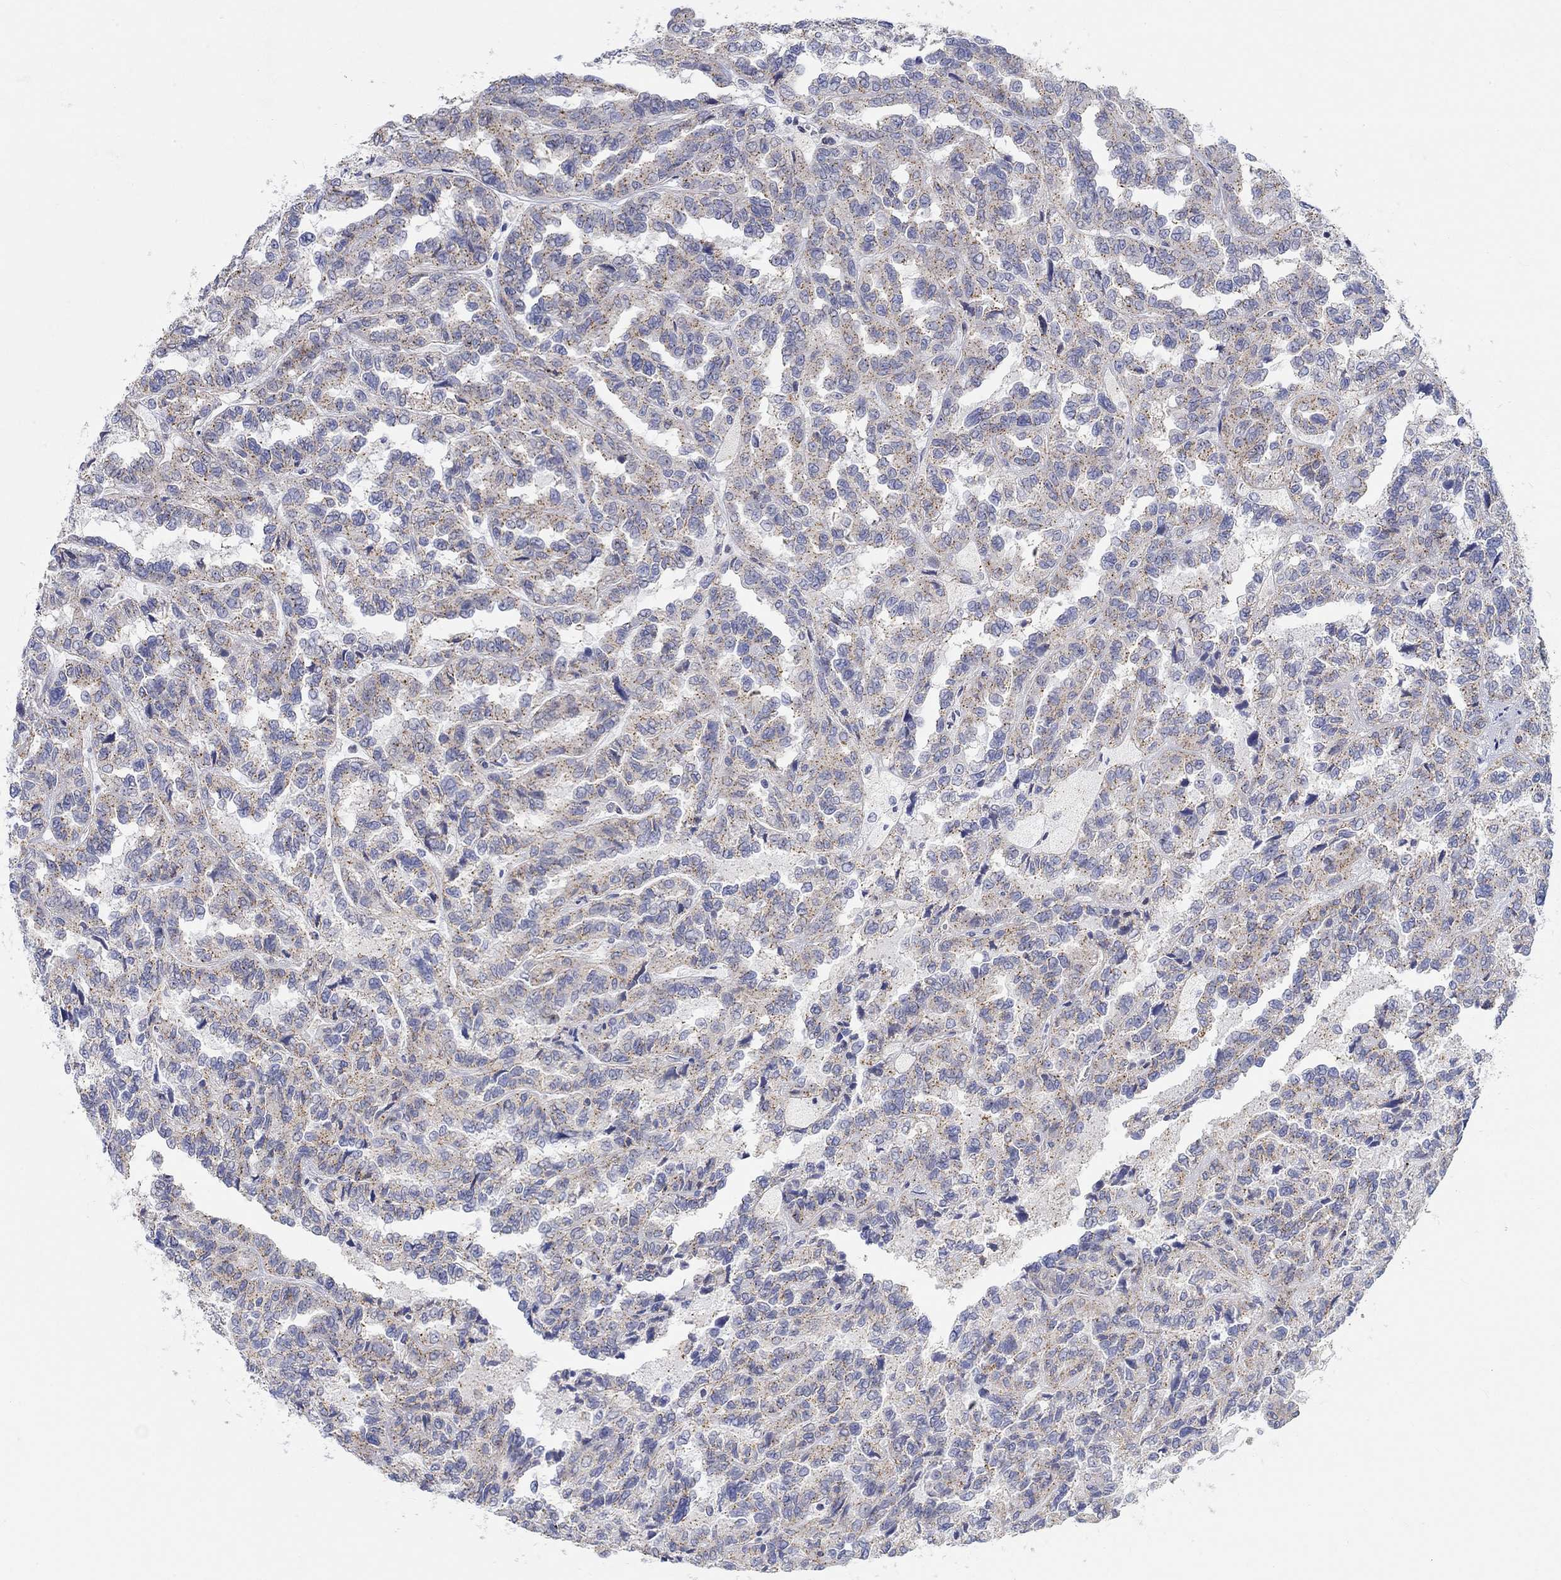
{"staining": {"intensity": "moderate", "quantity": "25%-75%", "location": "cytoplasmic/membranous"}, "tissue": "renal cancer", "cell_type": "Tumor cells", "image_type": "cancer", "snomed": [{"axis": "morphology", "description": "Adenocarcinoma, NOS"}, {"axis": "topography", "description": "Kidney"}], "caption": "DAB immunohistochemical staining of renal cancer shows moderate cytoplasmic/membranous protein expression in approximately 25%-75% of tumor cells.", "gene": "NAV3", "patient": {"sex": "male", "age": 79}}